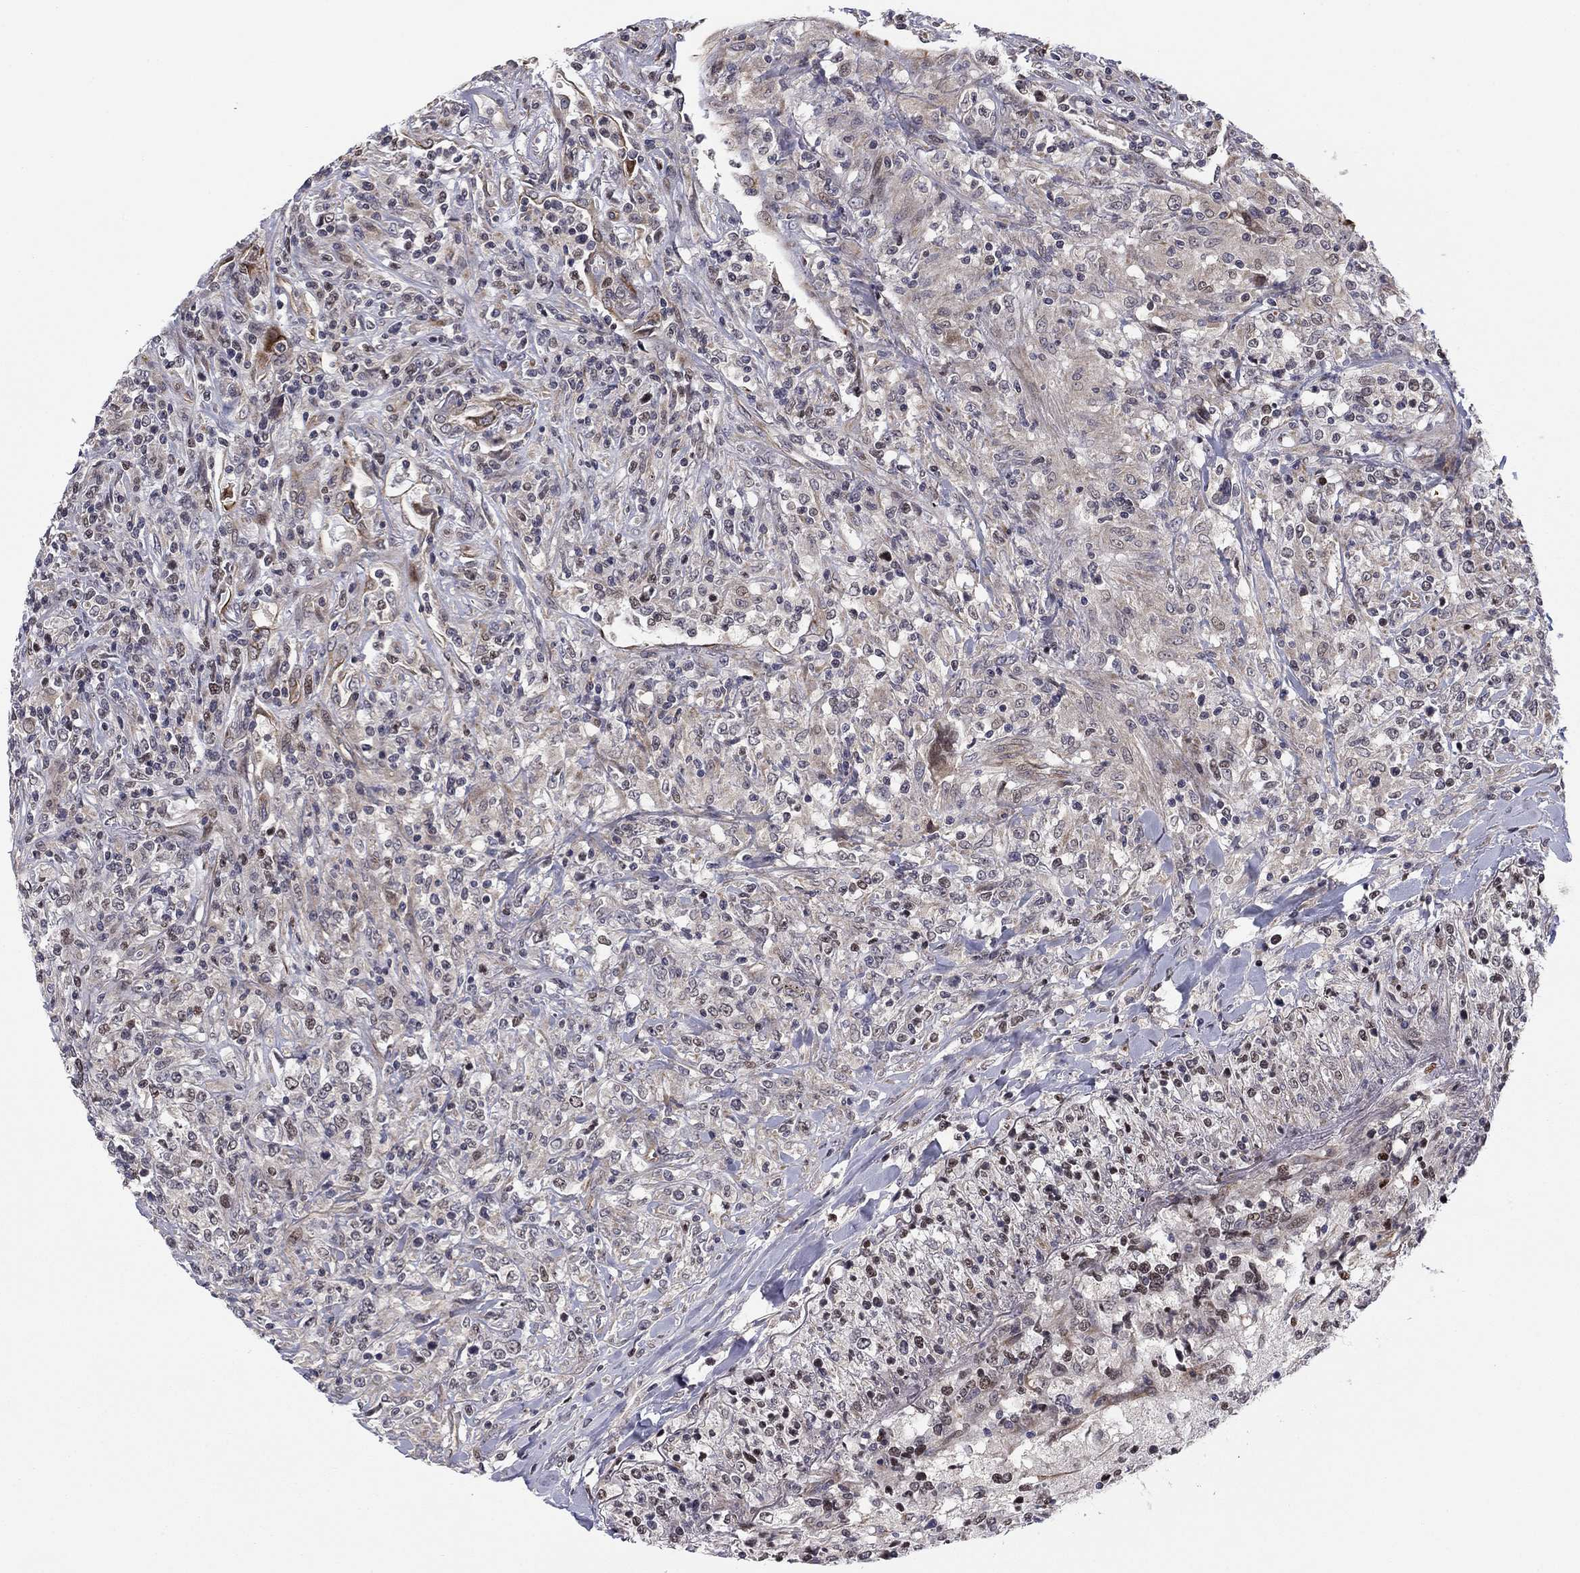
{"staining": {"intensity": "weak", "quantity": "25%-75%", "location": "cytoplasmic/membranous,nuclear"}, "tissue": "lymphoma", "cell_type": "Tumor cells", "image_type": "cancer", "snomed": [{"axis": "morphology", "description": "Malignant lymphoma, non-Hodgkin's type, High grade"}, {"axis": "topography", "description": "Lung"}], "caption": "The photomicrograph demonstrates immunohistochemical staining of lymphoma. There is weak cytoplasmic/membranous and nuclear expression is appreciated in approximately 25%-75% of tumor cells.", "gene": "BCL11A", "patient": {"sex": "male", "age": 79}}